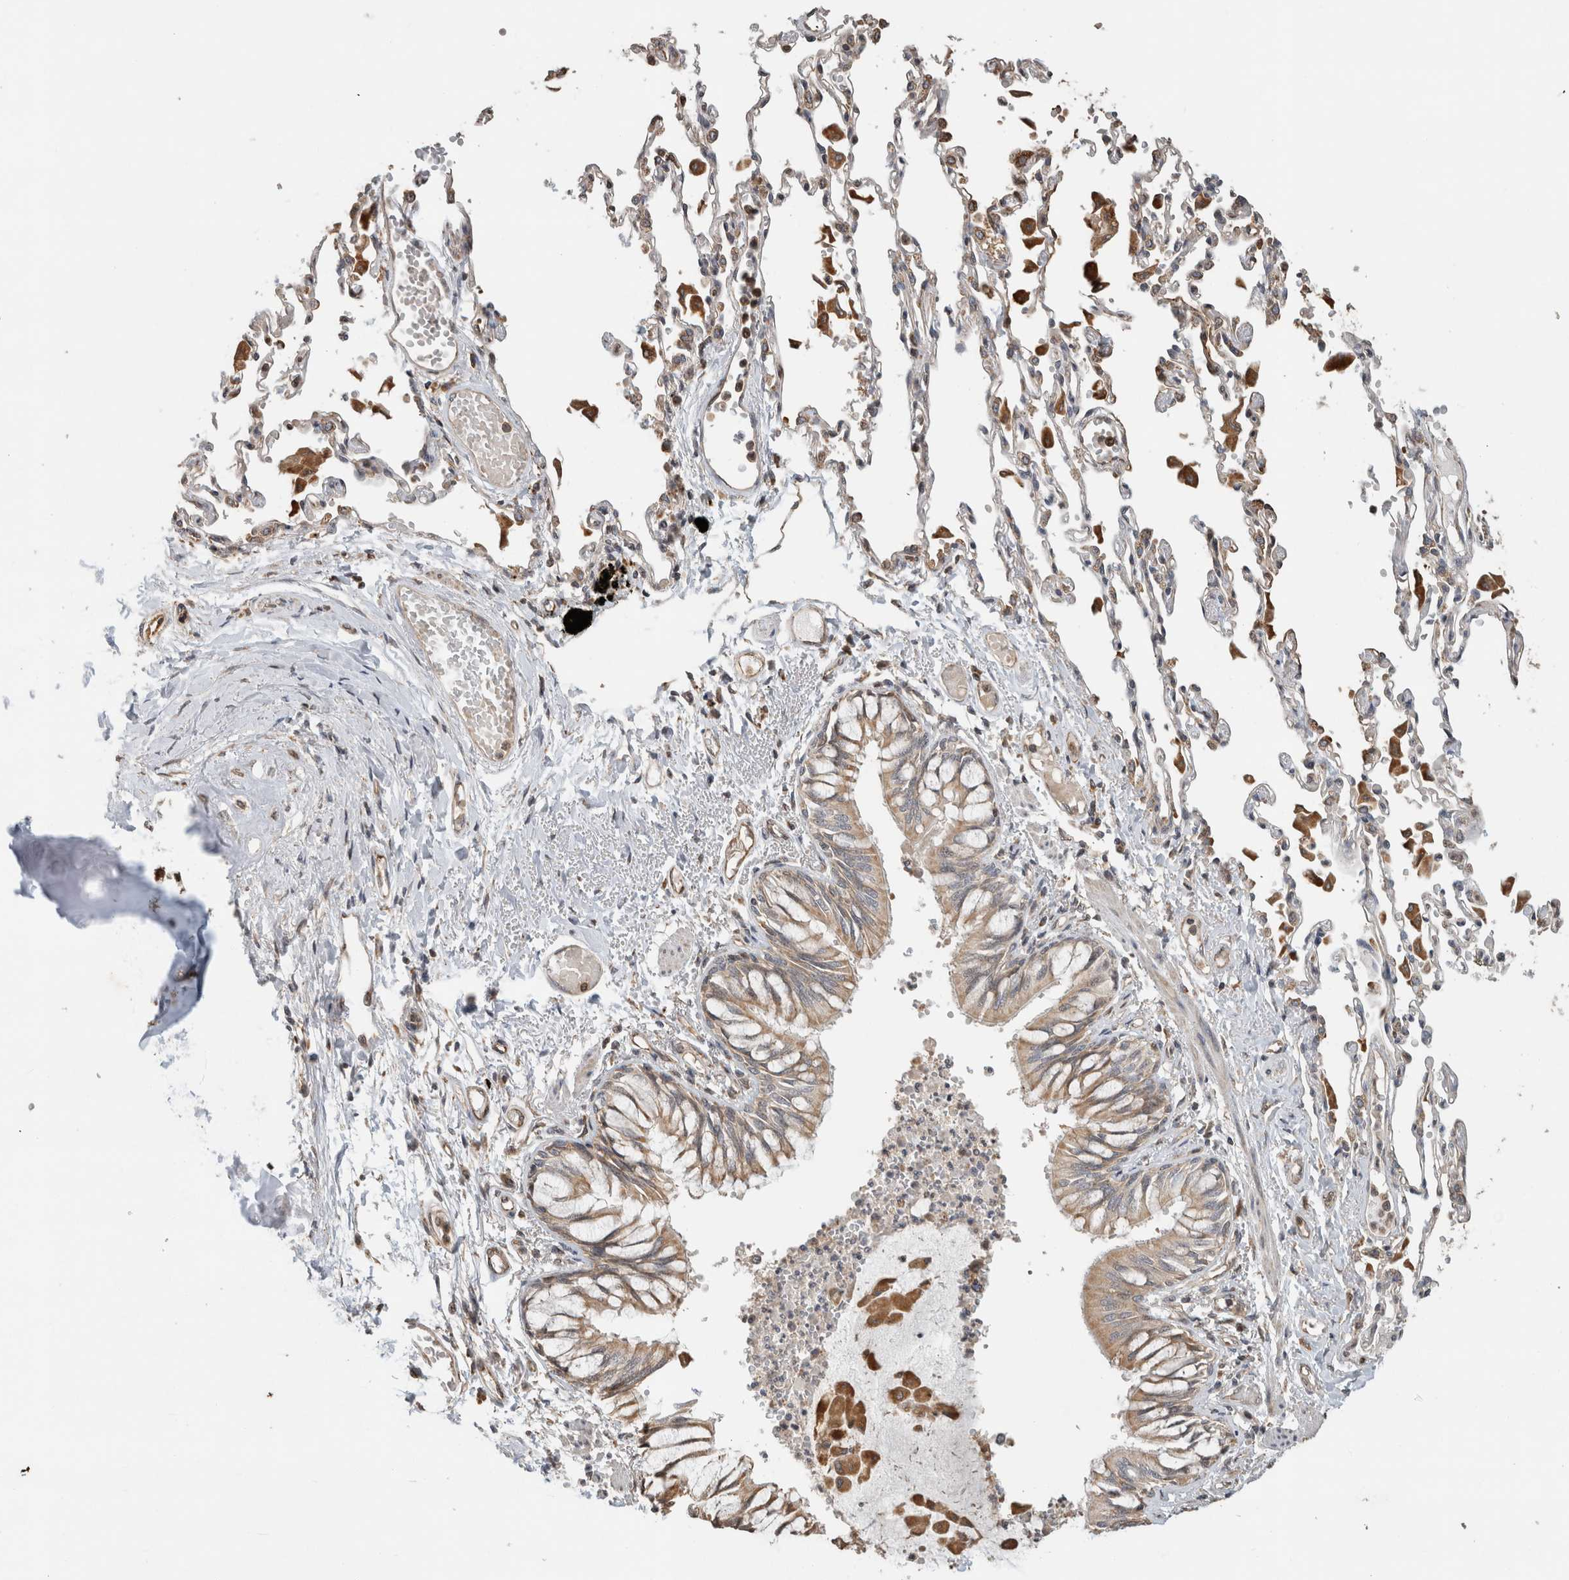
{"staining": {"intensity": "moderate", "quantity": ">75%", "location": "cytoplasmic/membranous"}, "tissue": "bronchus", "cell_type": "Respiratory epithelial cells", "image_type": "normal", "snomed": [{"axis": "morphology", "description": "Normal tissue, NOS"}, {"axis": "topography", "description": "Cartilage tissue"}, {"axis": "topography", "description": "Bronchus"}, {"axis": "topography", "description": "Lung"}], "caption": "Moderate cytoplasmic/membranous positivity for a protein is seen in approximately >75% of respiratory epithelial cells of unremarkable bronchus using immunohistochemistry (IHC).", "gene": "GINS4", "patient": {"sex": "female", "age": 49}}